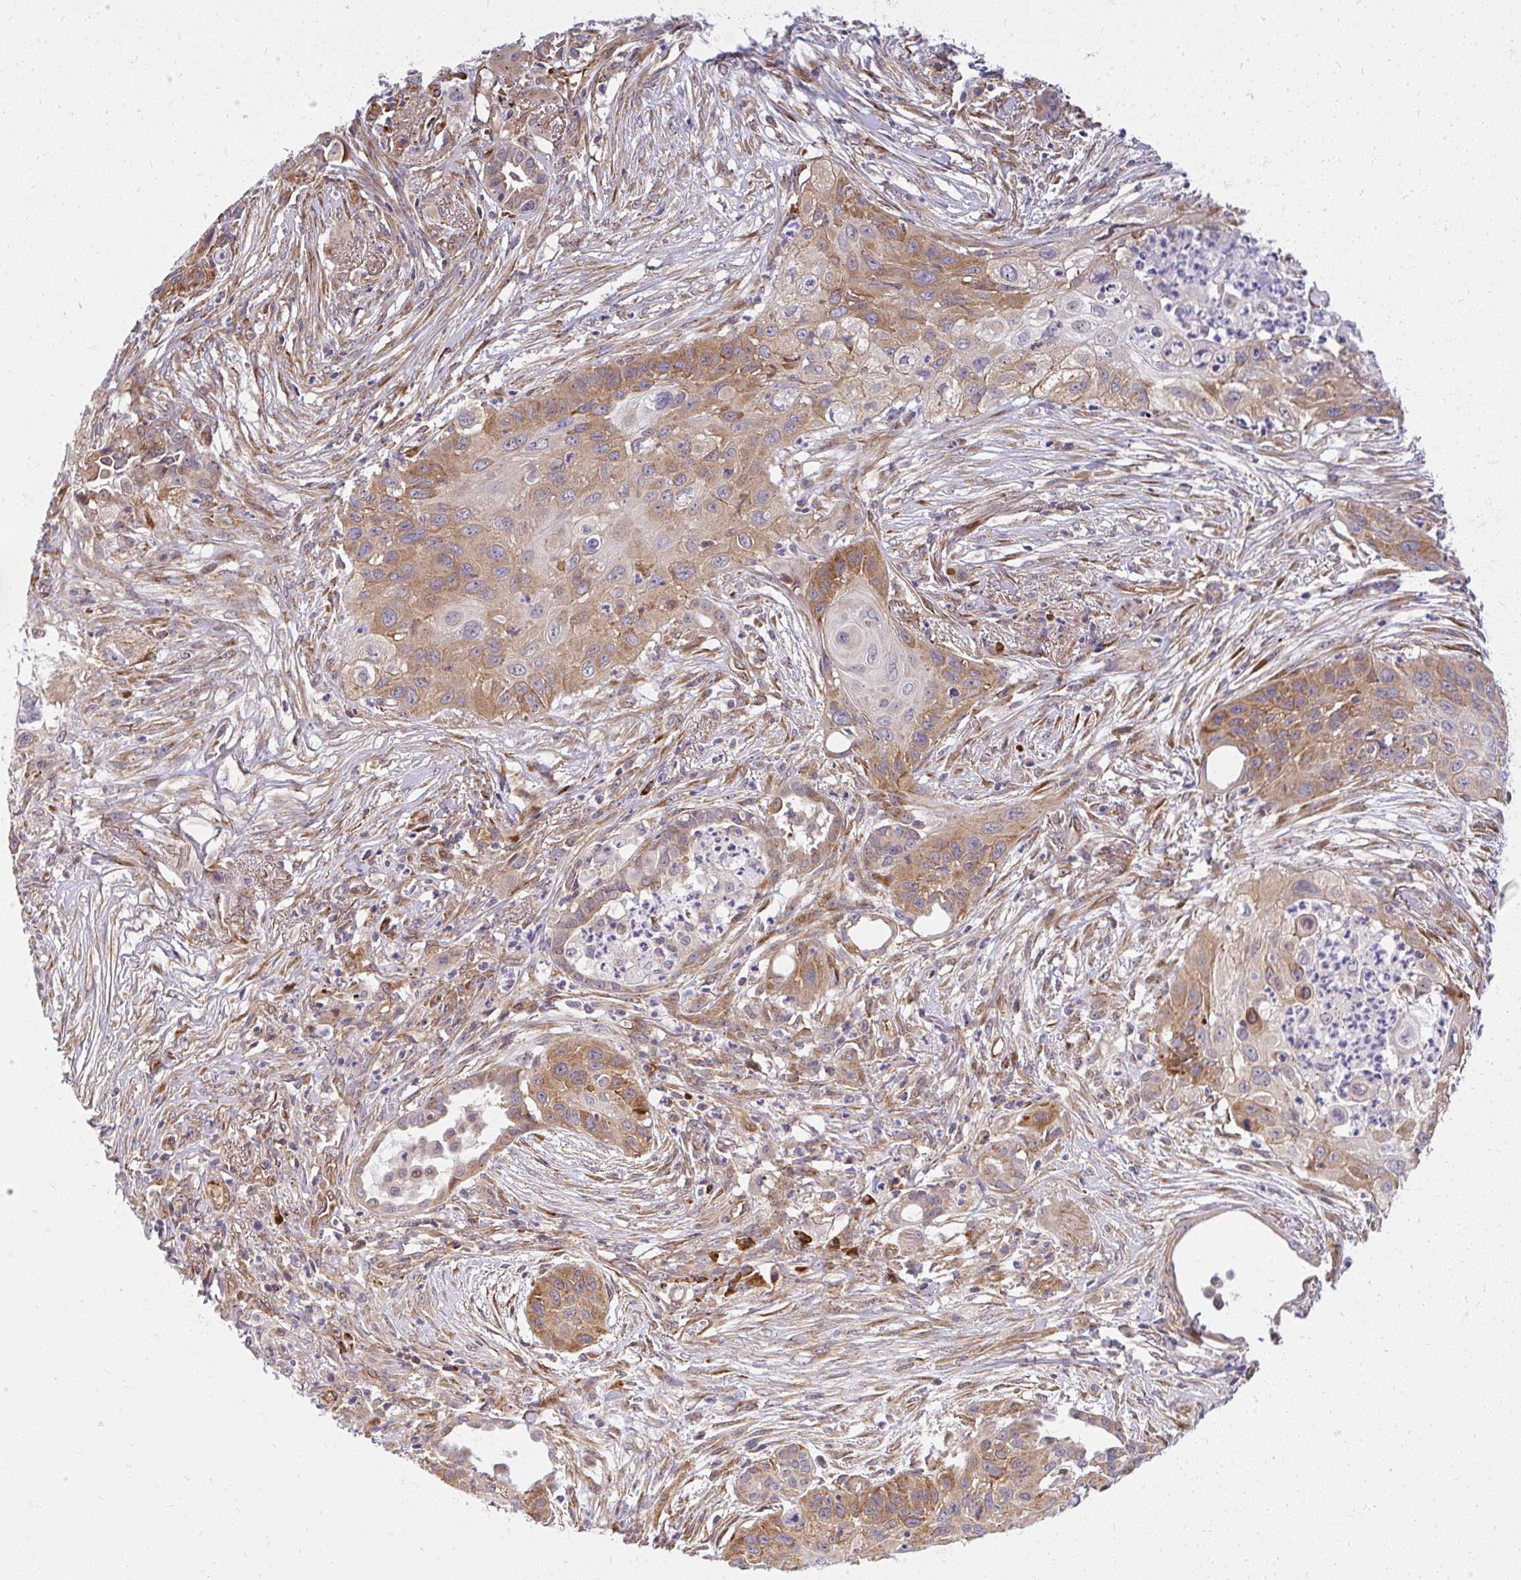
{"staining": {"intensity": "moderate", "quantity": "25%-75%", "location": "cytoplasmic/membranous"}, "tissue": "lung cancer", "cell_type": "Tumor cells", "image_type": "cancer", "snomed": [{"axis": "morphology", "description": "Squamous cell carcinoma, NOS"}, {"axis": "topography", "description": "Lung"}], "caption": "IHC histopathology image of neoplastic tissue: human lung cancer (squamous cell carcinoma) stained using immunohistochemistry reveals medium levels of moderate protein expression localized specifically in the cytoplasmic/membranous of tumor cells, appearing as a cytoplasmic/membranous brown color.", "gene": "RSKR", "patient": {"sex": "male", "age": 71}}